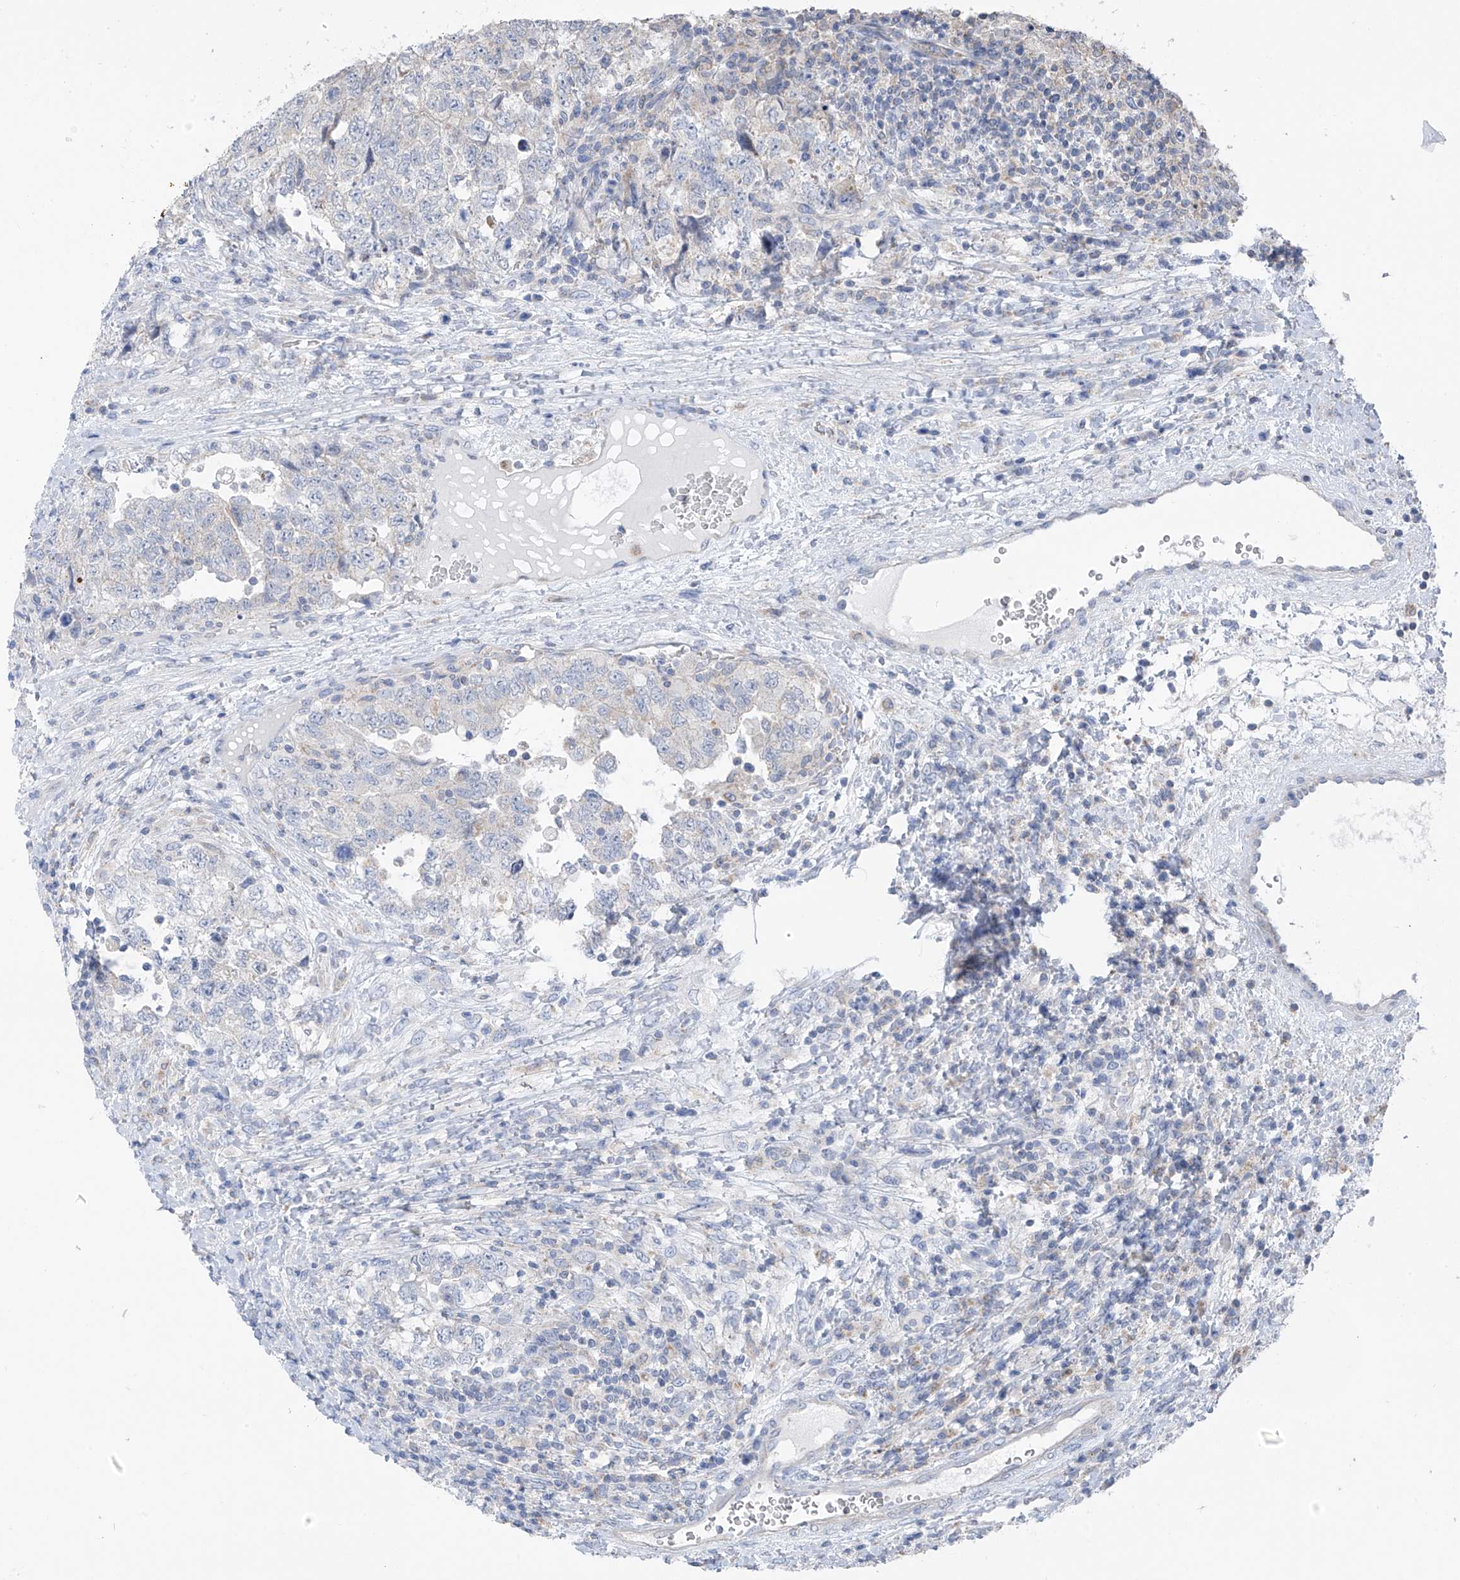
{"staining": {"intensity": "negative", "quantity": "none", "location": "none"}, "tissue": "testis cancer", "cell_type": "Tumor cells", "image_type": "cancer", "snomed": [{"axis": "morphology", "description": "Carcinoma, Embryonal, NOS"}, {"axis": "topography", "description": "Testis"}], "caption": "This is an immunohistochemistry (IHC) micrograph of human testis embryonal carcinoma. There is no staining in tumor cells.", "gene": "SYN3", "patient": {"sex": "male", "age": 37}}